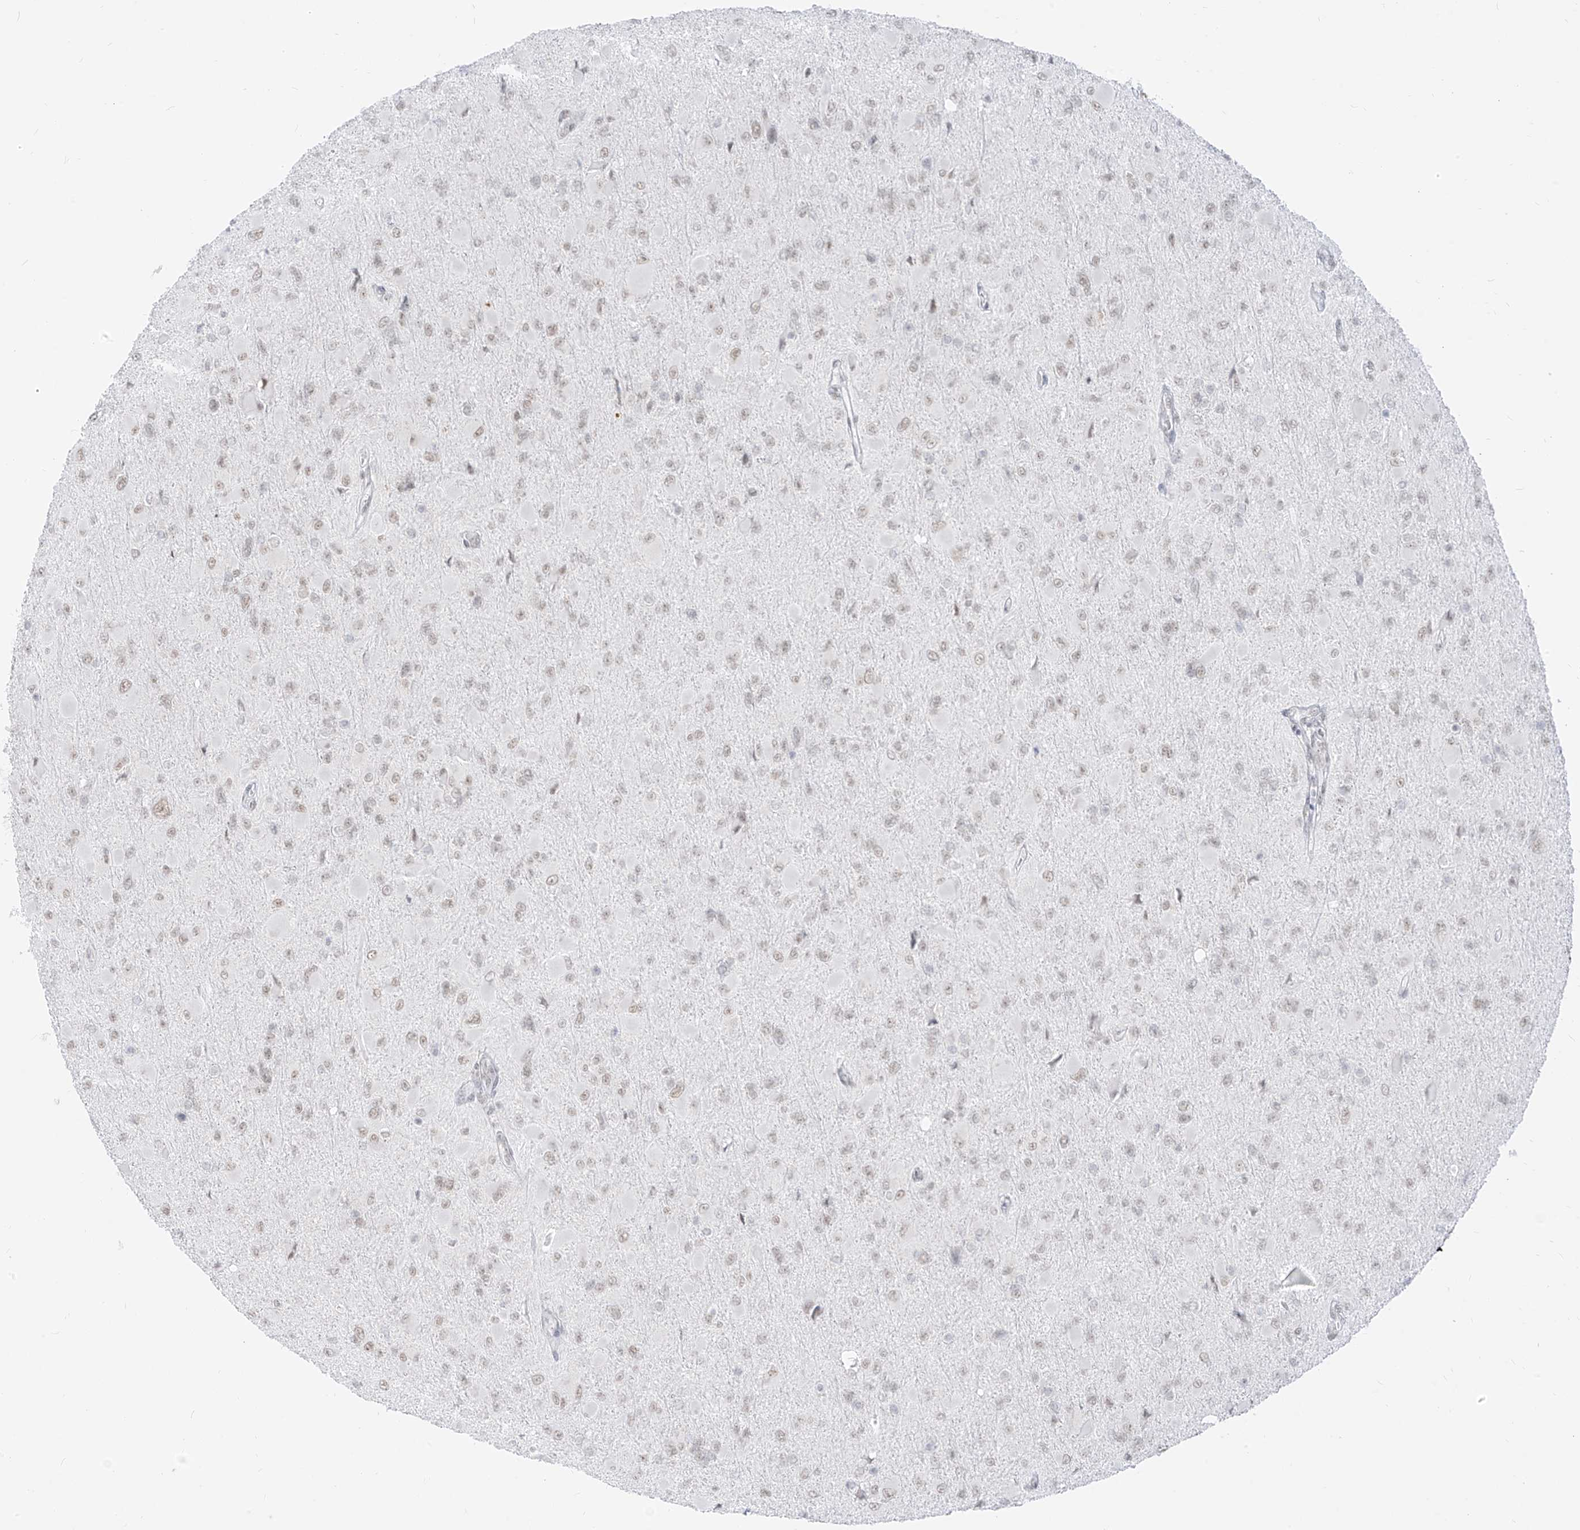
{"staining": {"intensity": "weak", "quantity": "25%-75%", "location": "nuclear"}, "tissue": "glioma", "cell_type": "Tumor cells", "image_type": "cancer", "snomed": [{"axis": "morphology", "description": "Glioma, malignant, High grade"}, {"axis": "topography", "description": "Cerebral cortex"}], "caption": "Immunohistochemistry (IHC) staining of glioma, which exhibits low levels of weak nuclear staining in about 25%-75% of tumor cells indicating weak nuclear protein staining. The staining was performed using DAB (brown) for protein detection and nuclei were counterstained in hematoxylin (blue).", "gene": "SUPT5H", "patient": {"sex": "female", "age": 36}}